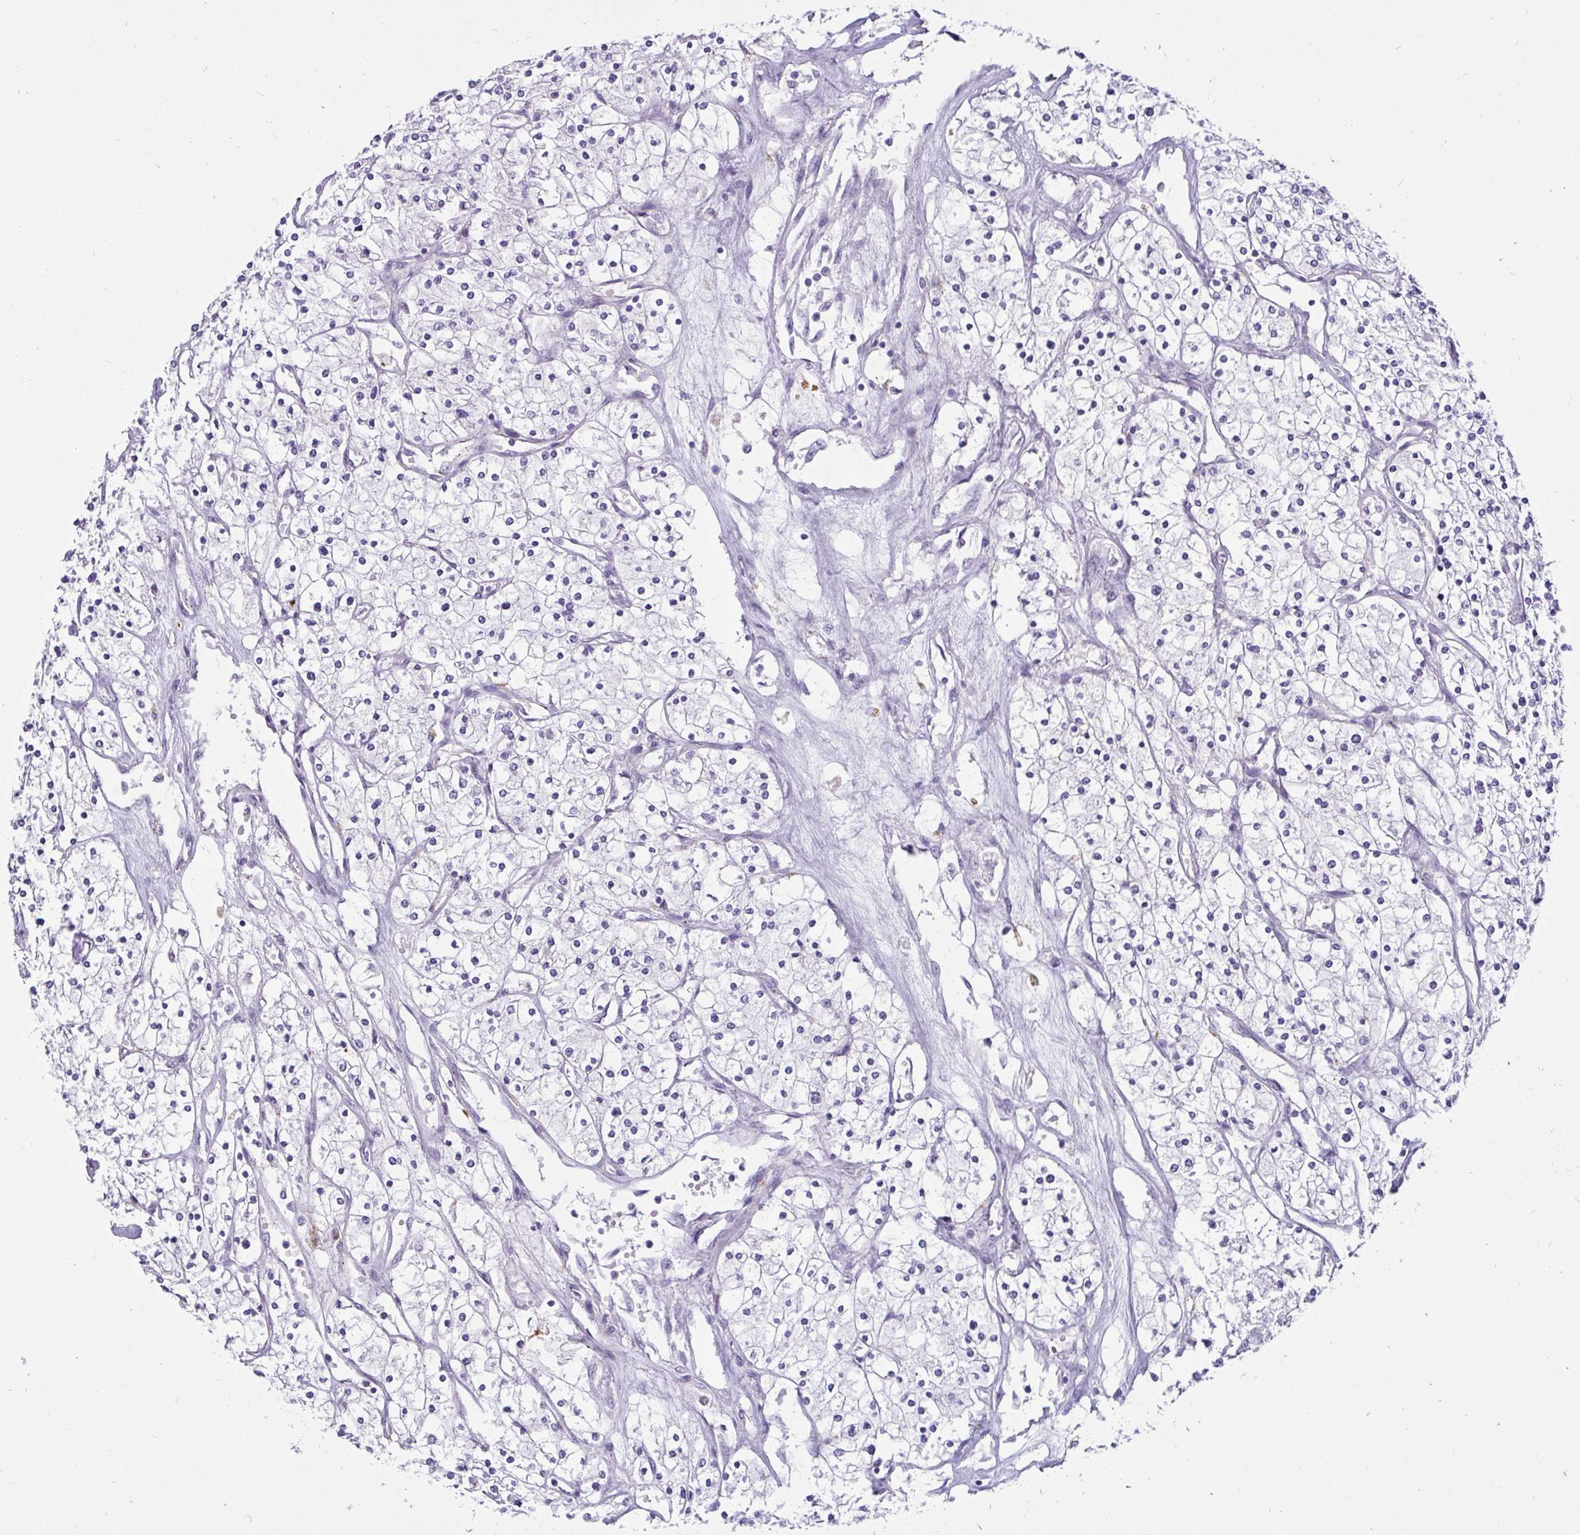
{"staining": {"intensity": "negative", "quantity": "none", "location": "none"}, "tissue": "renal cancer", "cell_type": "Tumor cells", "image_type": "cancer", "snomed": [{"axis": "morphology", "description": "Adenocarcinoma, NOS"}, {"axis": "topography", "description": "Kidney"}], "caption": "A high-resolution image shows IHC staining of adenocarcinoma (renal), which displays no significant expression in tumor cells.", "gene": "CTSZ", "patient": {"sex": "male", "age": 80}}